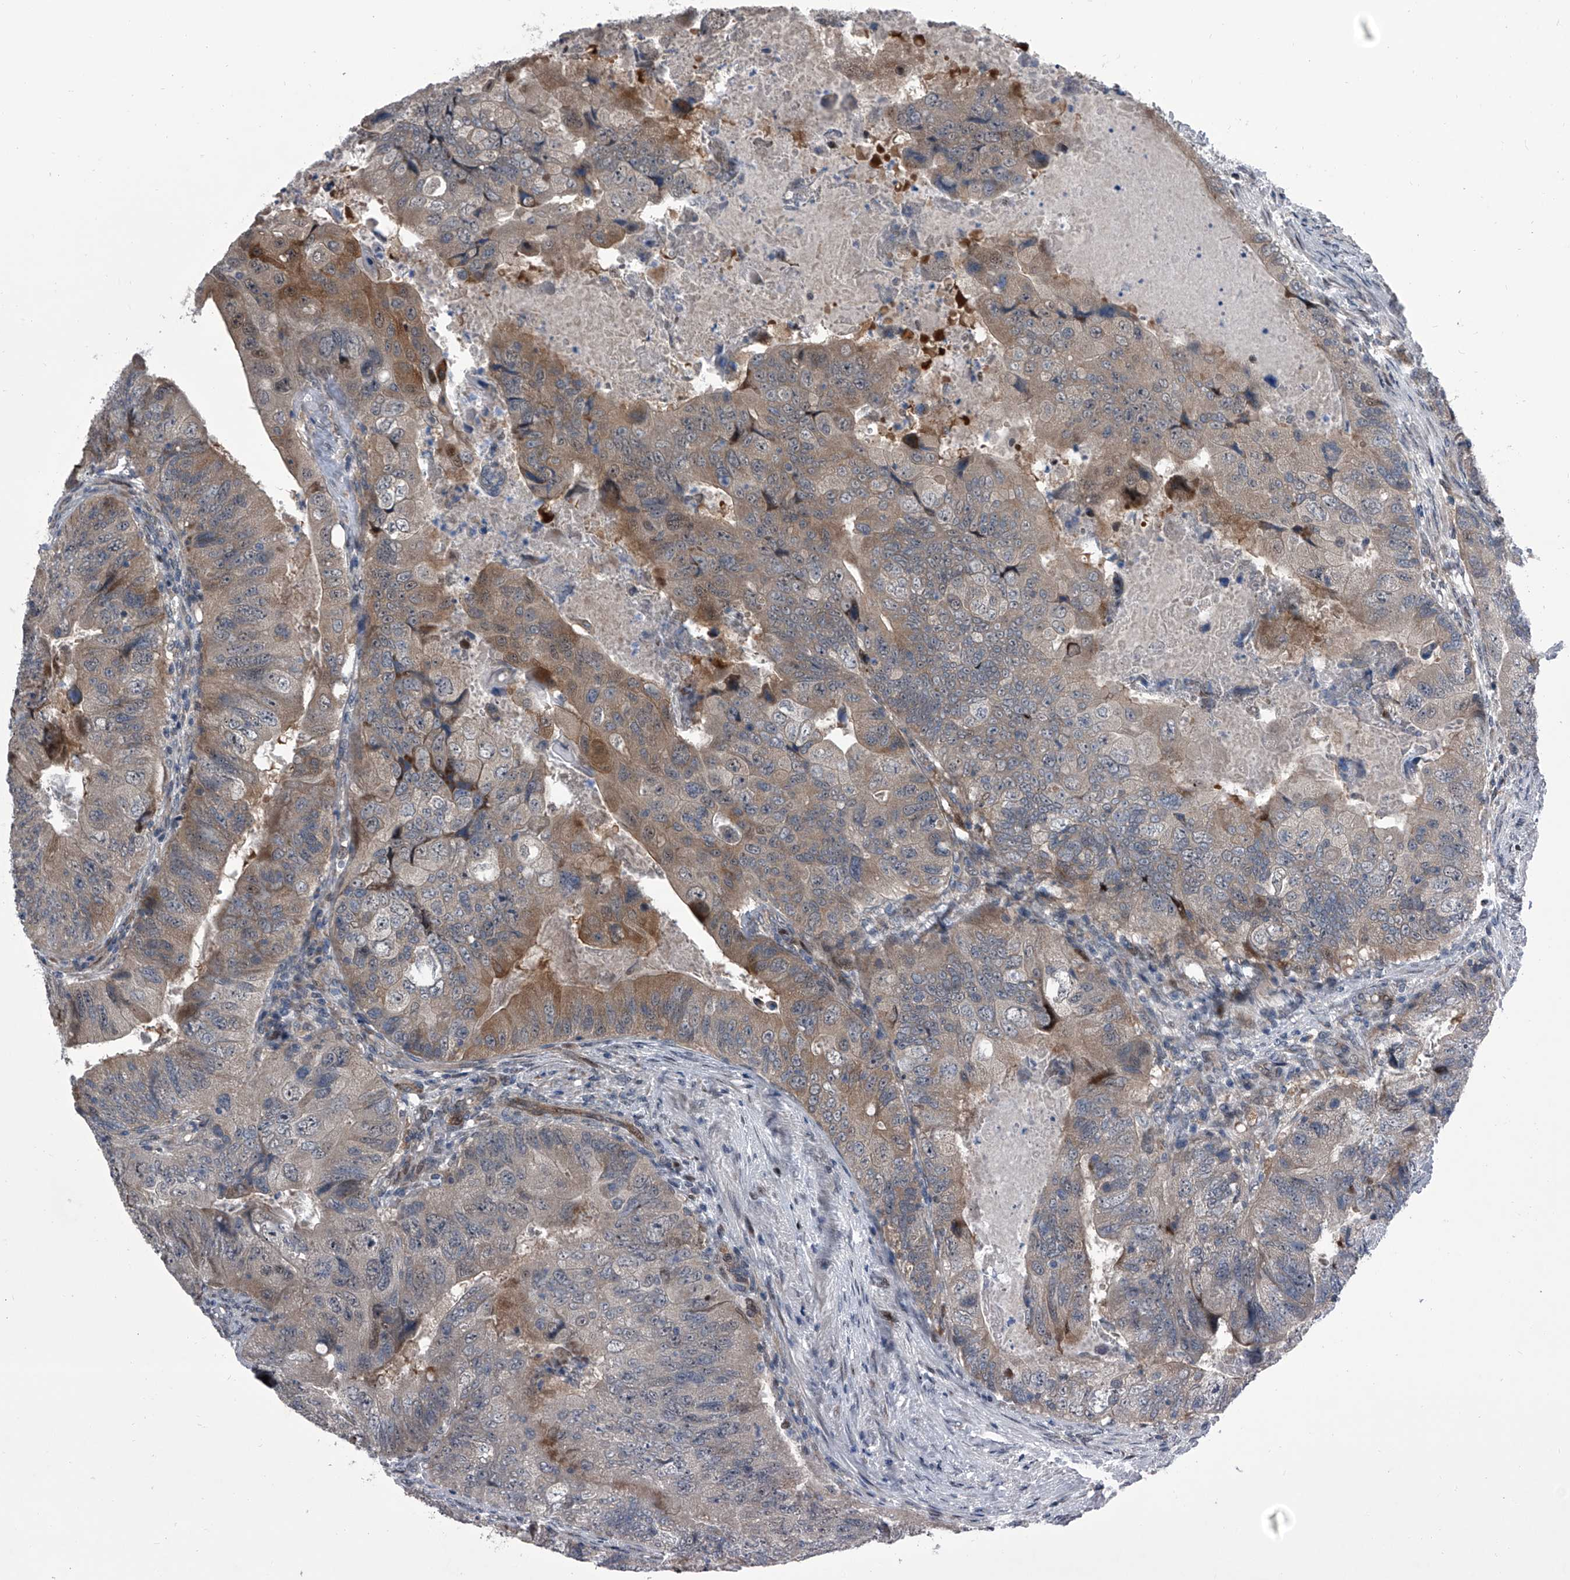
{"staining": {"intensity": "weak", "quantity": "25%-75%", "location": "cytoplasmic/membranous"}, "tissue": "colorectal cancer", "cell_type": "Tumor cells", "image_type": "cancer", "snomed": [{"axis": "morphology", "description": "Adenocarcinoma, NOS"}, {"axis": "topography", "description": "Rectum"}], "caption": "Immunohistochemical staining of human colorectal cancer (adenocarcinoma) exhibits low levels of weak cytoplasmic/membranous positivity in approximately 25%-75% of tumor cells.", "gene": "ELK4", "patient": {"sex": "male", "age": 63}}